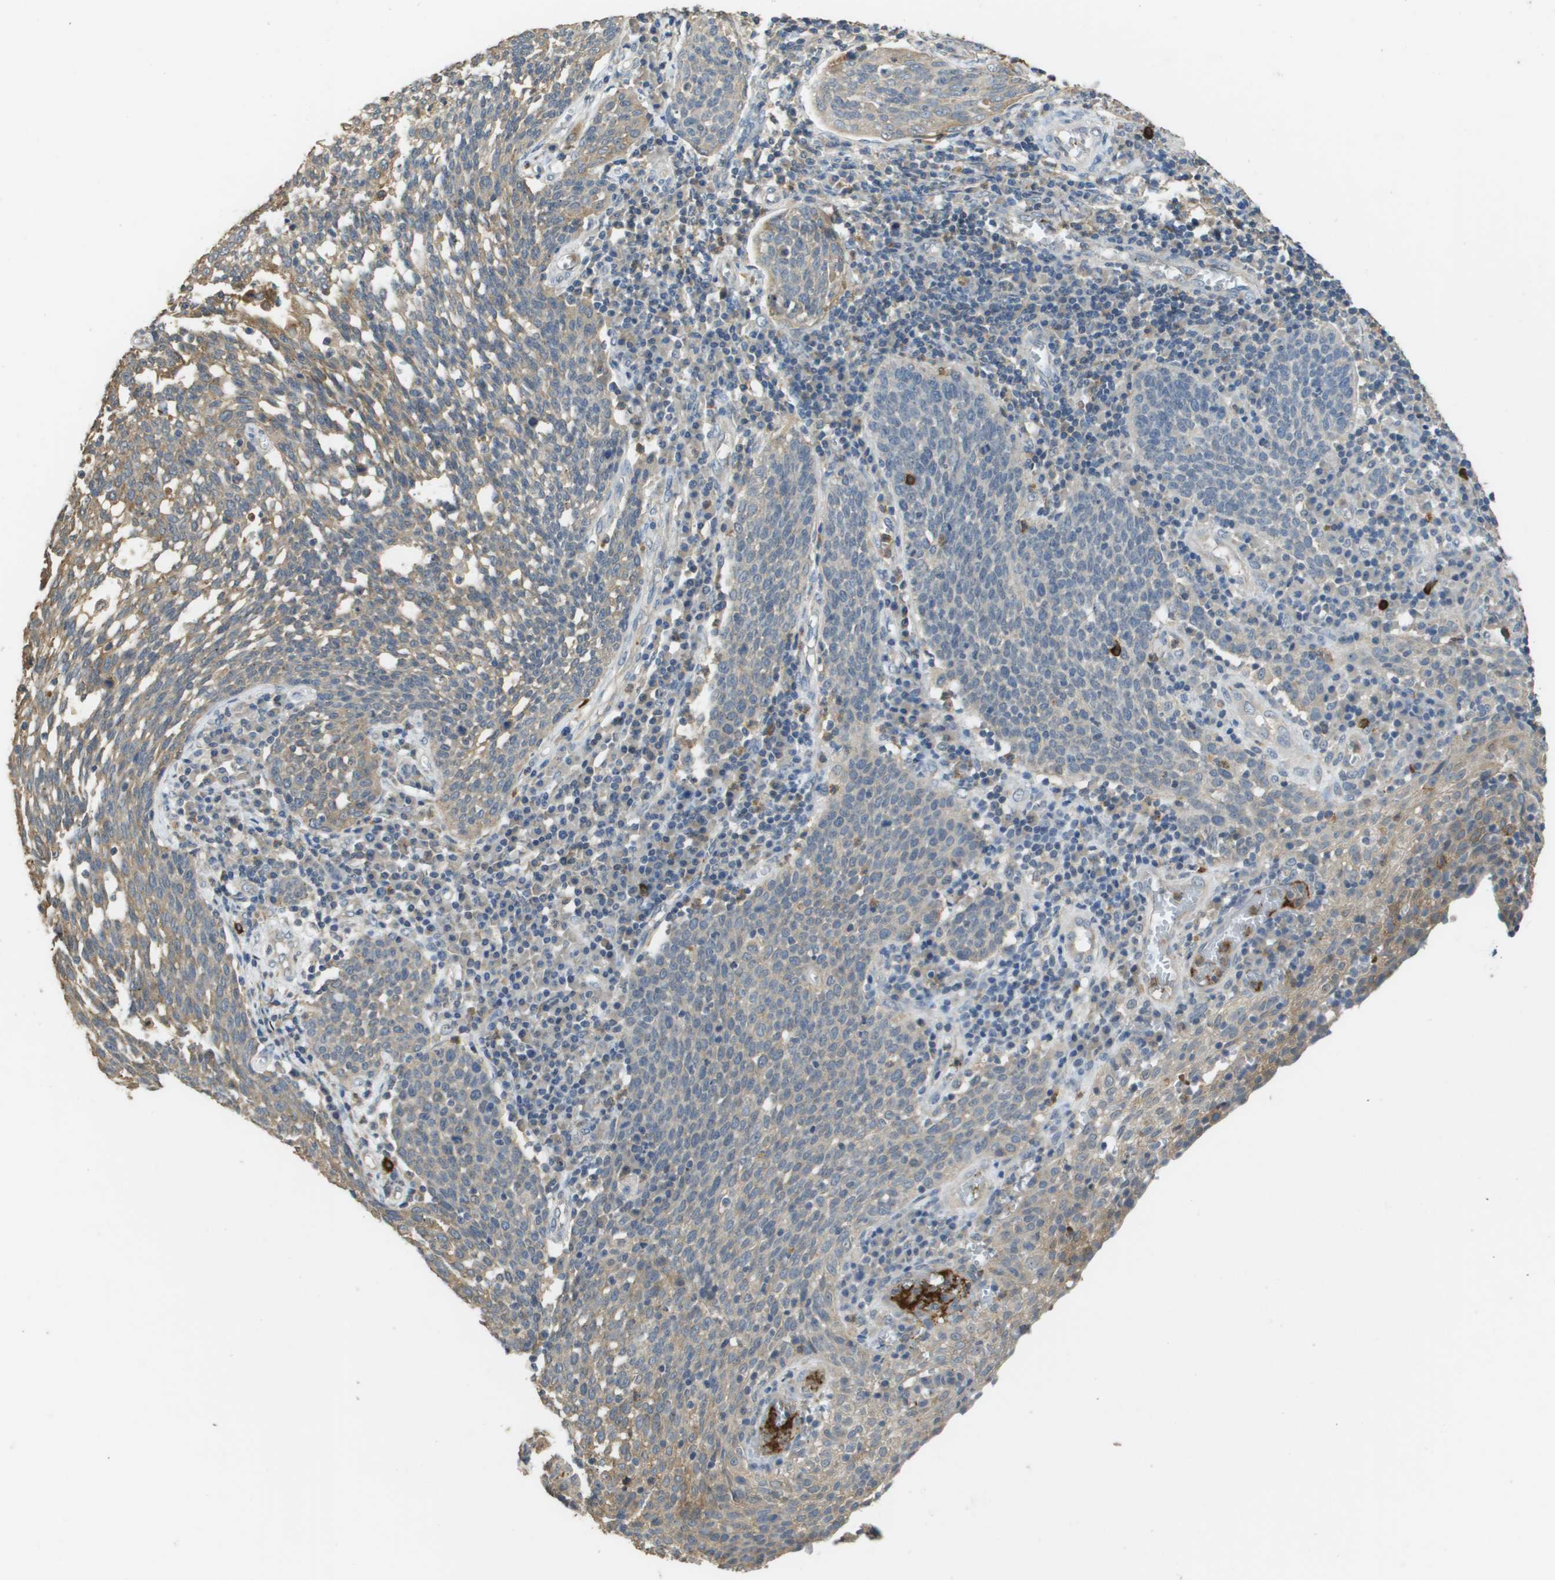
{"staining": {"intensity": "weak", "quantity": "25%-75%", "location": "cytoplasmic/membranous"}, "tissue": "cervical cancer", "cell_type": "Tumor cells", "image_type": "cancer", "snomed": [{"axis": "morphology", "description": "Squamous cell carcinoma, NOS"}, {"axis": "topography", "description": "Cervix"}], "caption": "This is a histology image of immunohistochemistry (IHC) staining of cervical cancer, which shows weak staining in the cytoplasmic/membranous of tumor cells.", "gene": "RAB27B", "patient": {"sex": "female", "age": 34}}